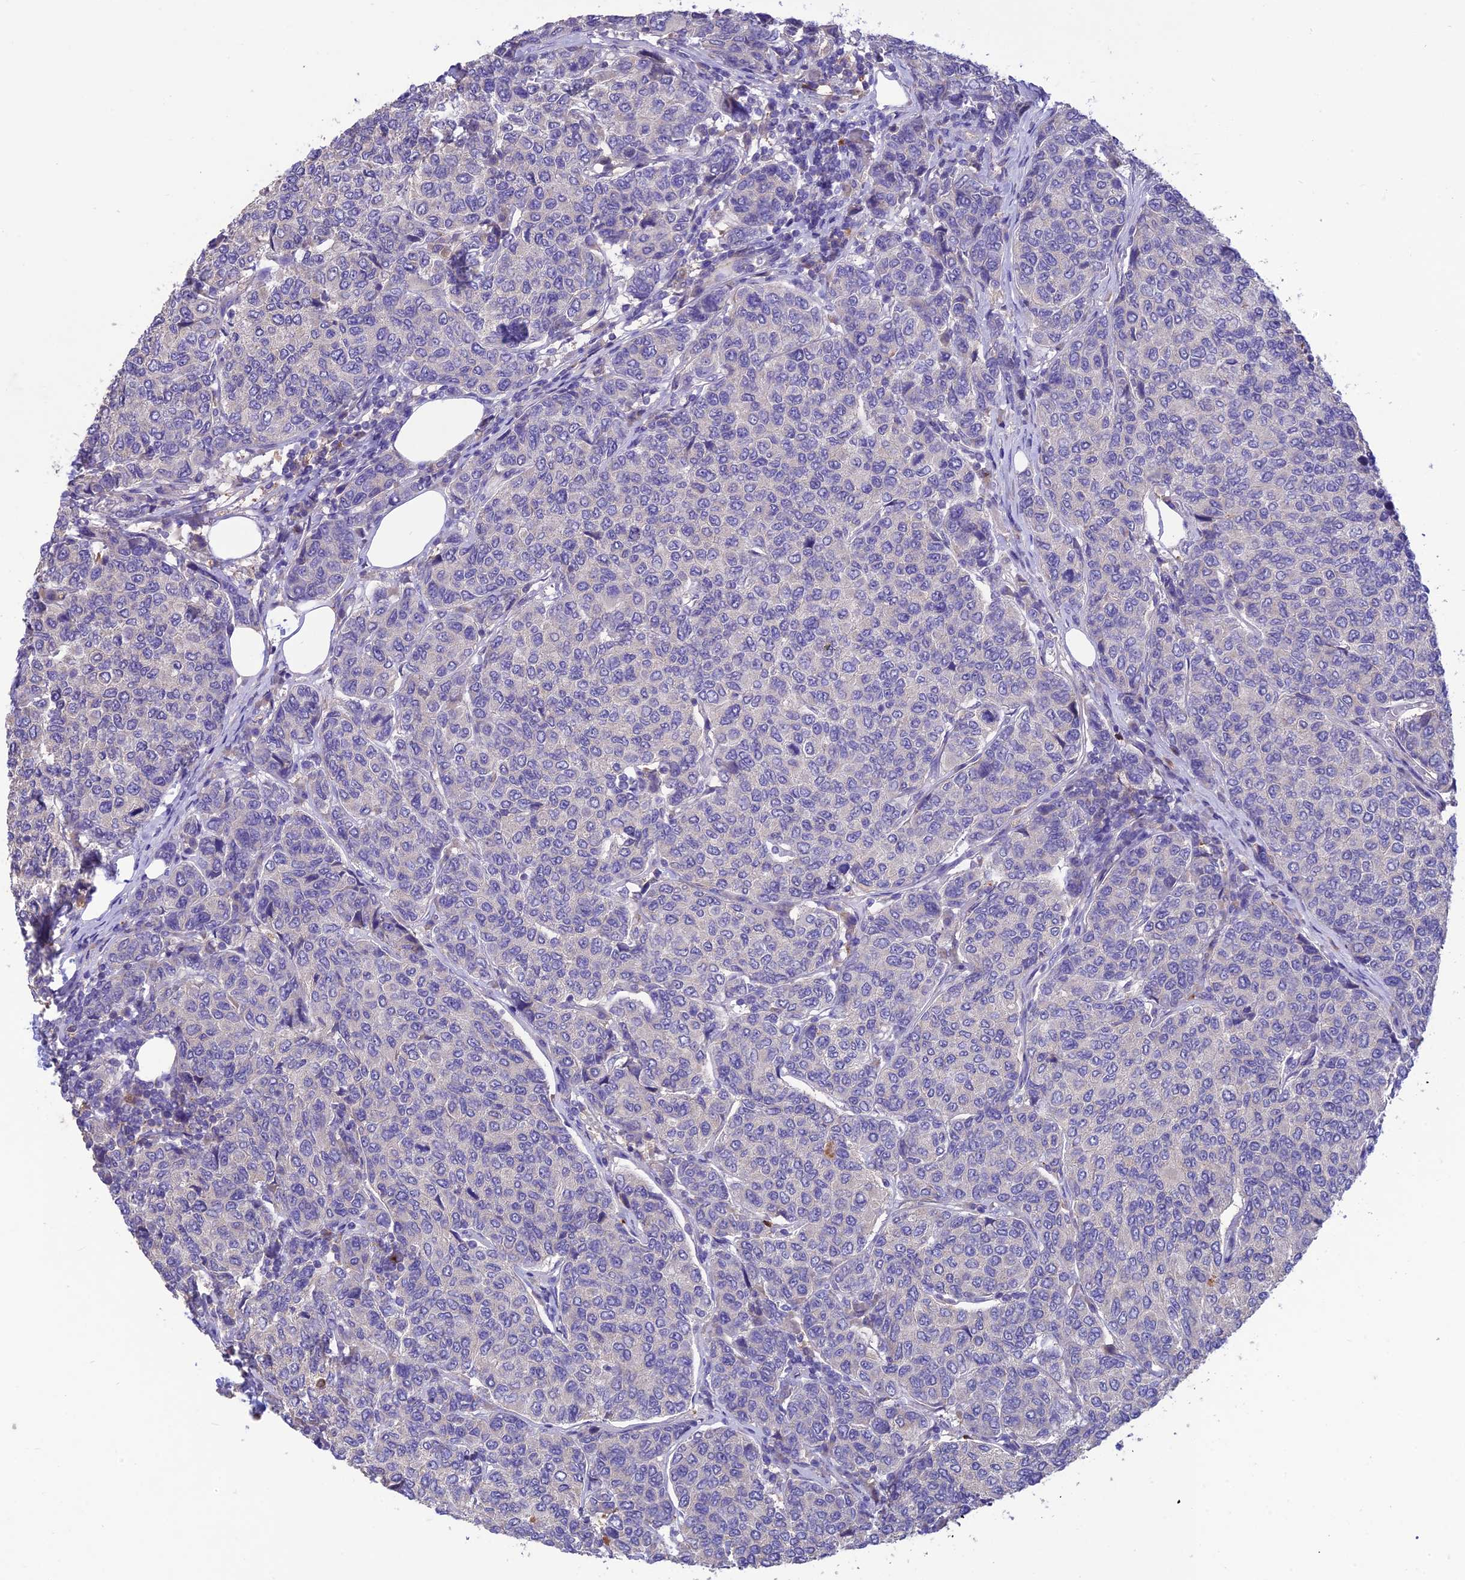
{"staining": {"intensity": "negative", "quantity": "none", "location": "none"}, "tissue": "breast cancer", "cell_type": "Tumor cells", "image_type": "cancer", "snomed": [{"axis": "morphology", "description": "Duct carcinoma"}, {"axis": "topography", "description": "Breast"}], "caption": "IHC histopathology image of neoplastic tissue: human intraductal carcinoma (breast) stained with DAB (3,3'-diaminobenzidine) exhibits no significant protein positivity in tumor cells. (DAB (3,3'-diaminobenzidine) immunohistochemistry (IHC) visualized using brightfield microscopy, high magnification).", "gene": "SFT2D2", "patient": {"sex": "female", "age": 55}}